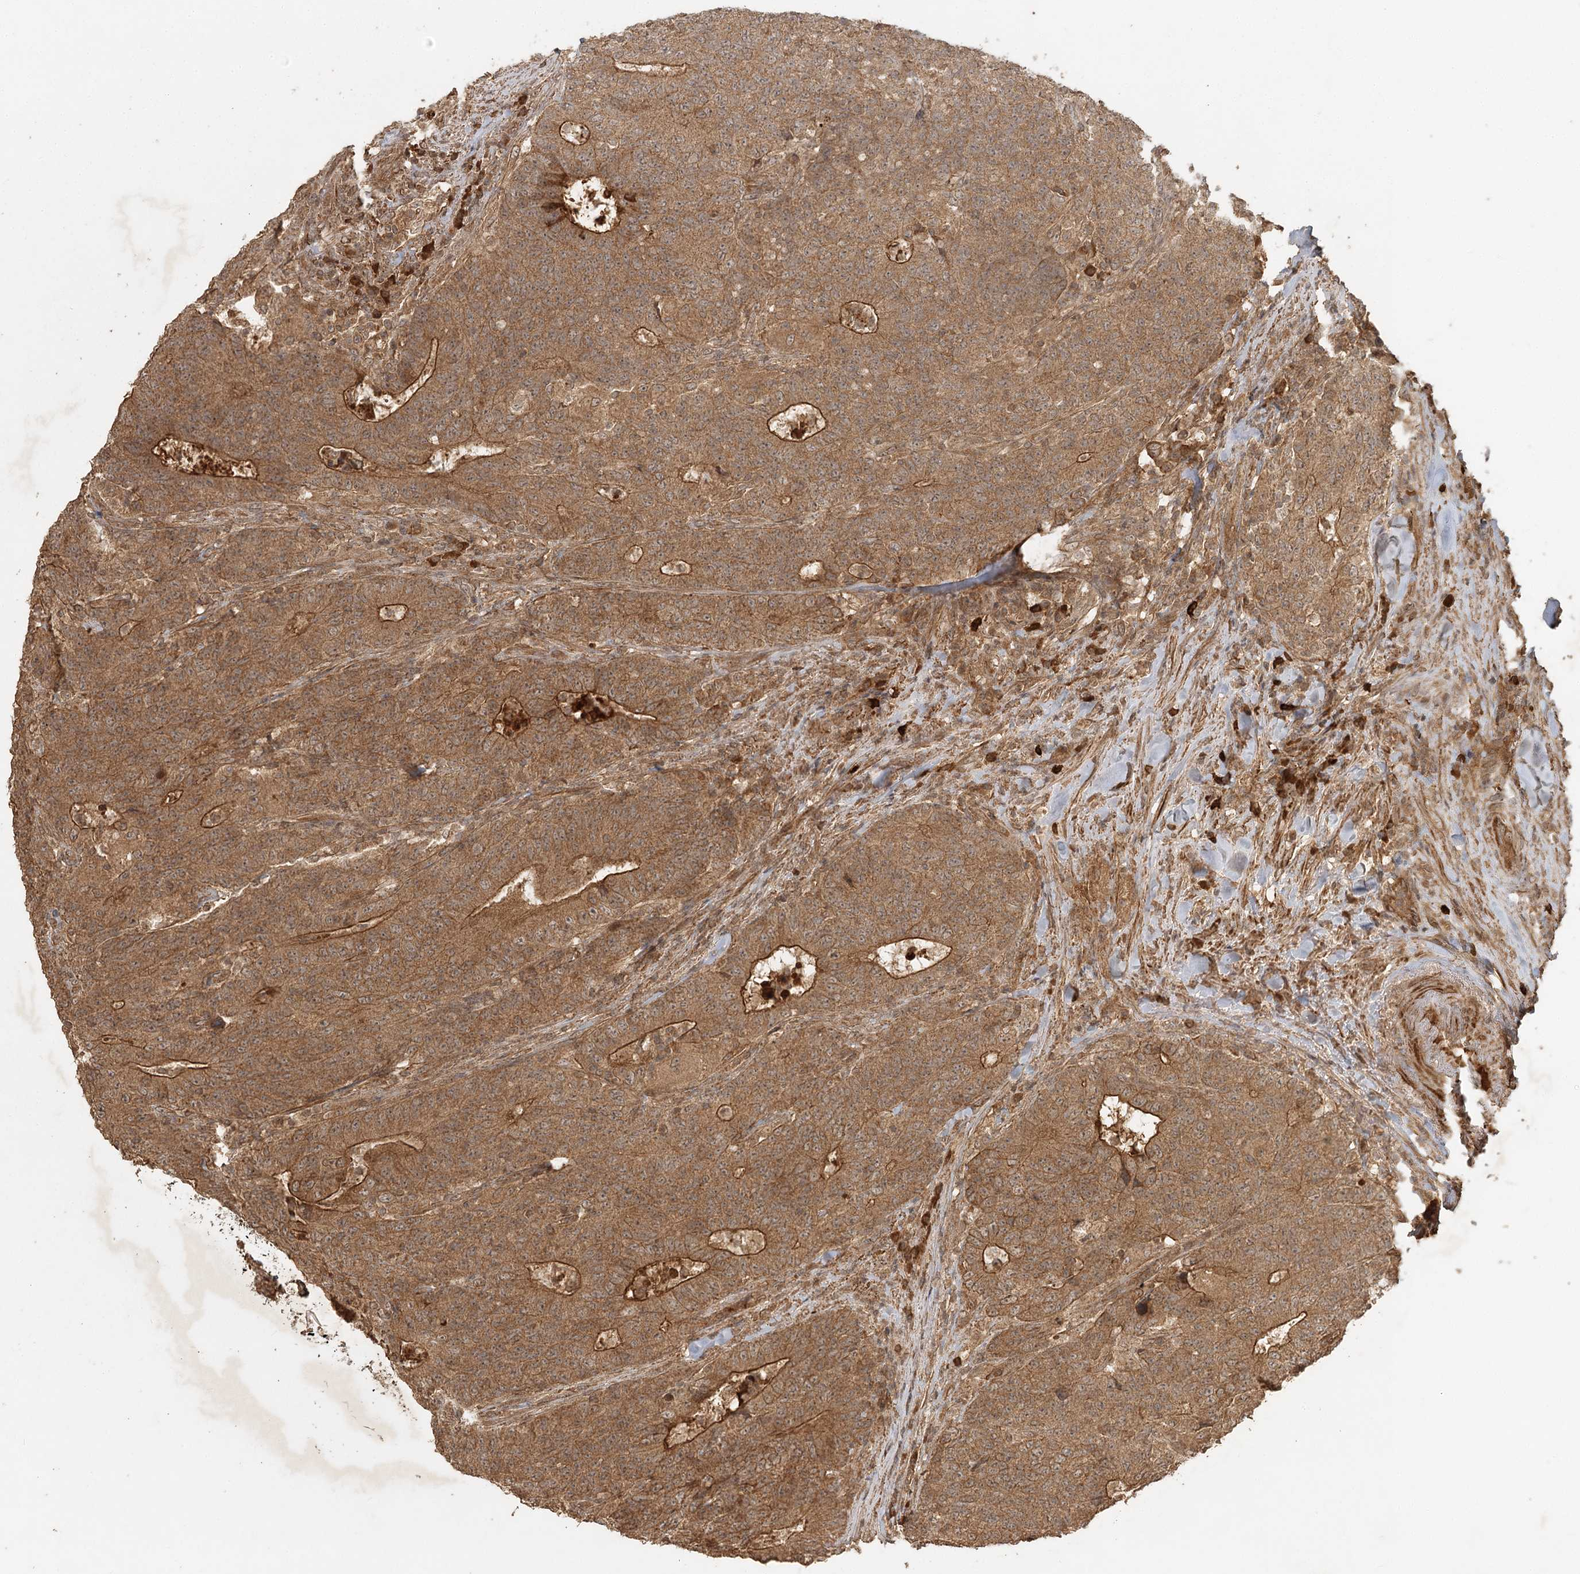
{"staining": {"intensity": "moderate", "quantity": ">75%", "location": "cytoplasmic/membranous"}, "tissue": "colorectal cancer", "cell_type": "Tumor cells", "image_type": "cancer", "snomed": [{"axis": "morphology", "description": "Normal tissue, NOS"}, {"axis": "morphology", "description": "Adenocarcinoma, NOS"}, {"axis": "topography", "description": "Colon"}], "caption": "Tumor cells display moderate cytoplasmic/membranous expression in approximately >75% of cells in colorectal cancer (adenocarcinoma). The protein is stained brown, and the nuclei are stained in blue (DAB IHC with brightfield microscopy, high magnification).", "gene": "ARL13A", "patient": {"sex": "female", "age": 75}}